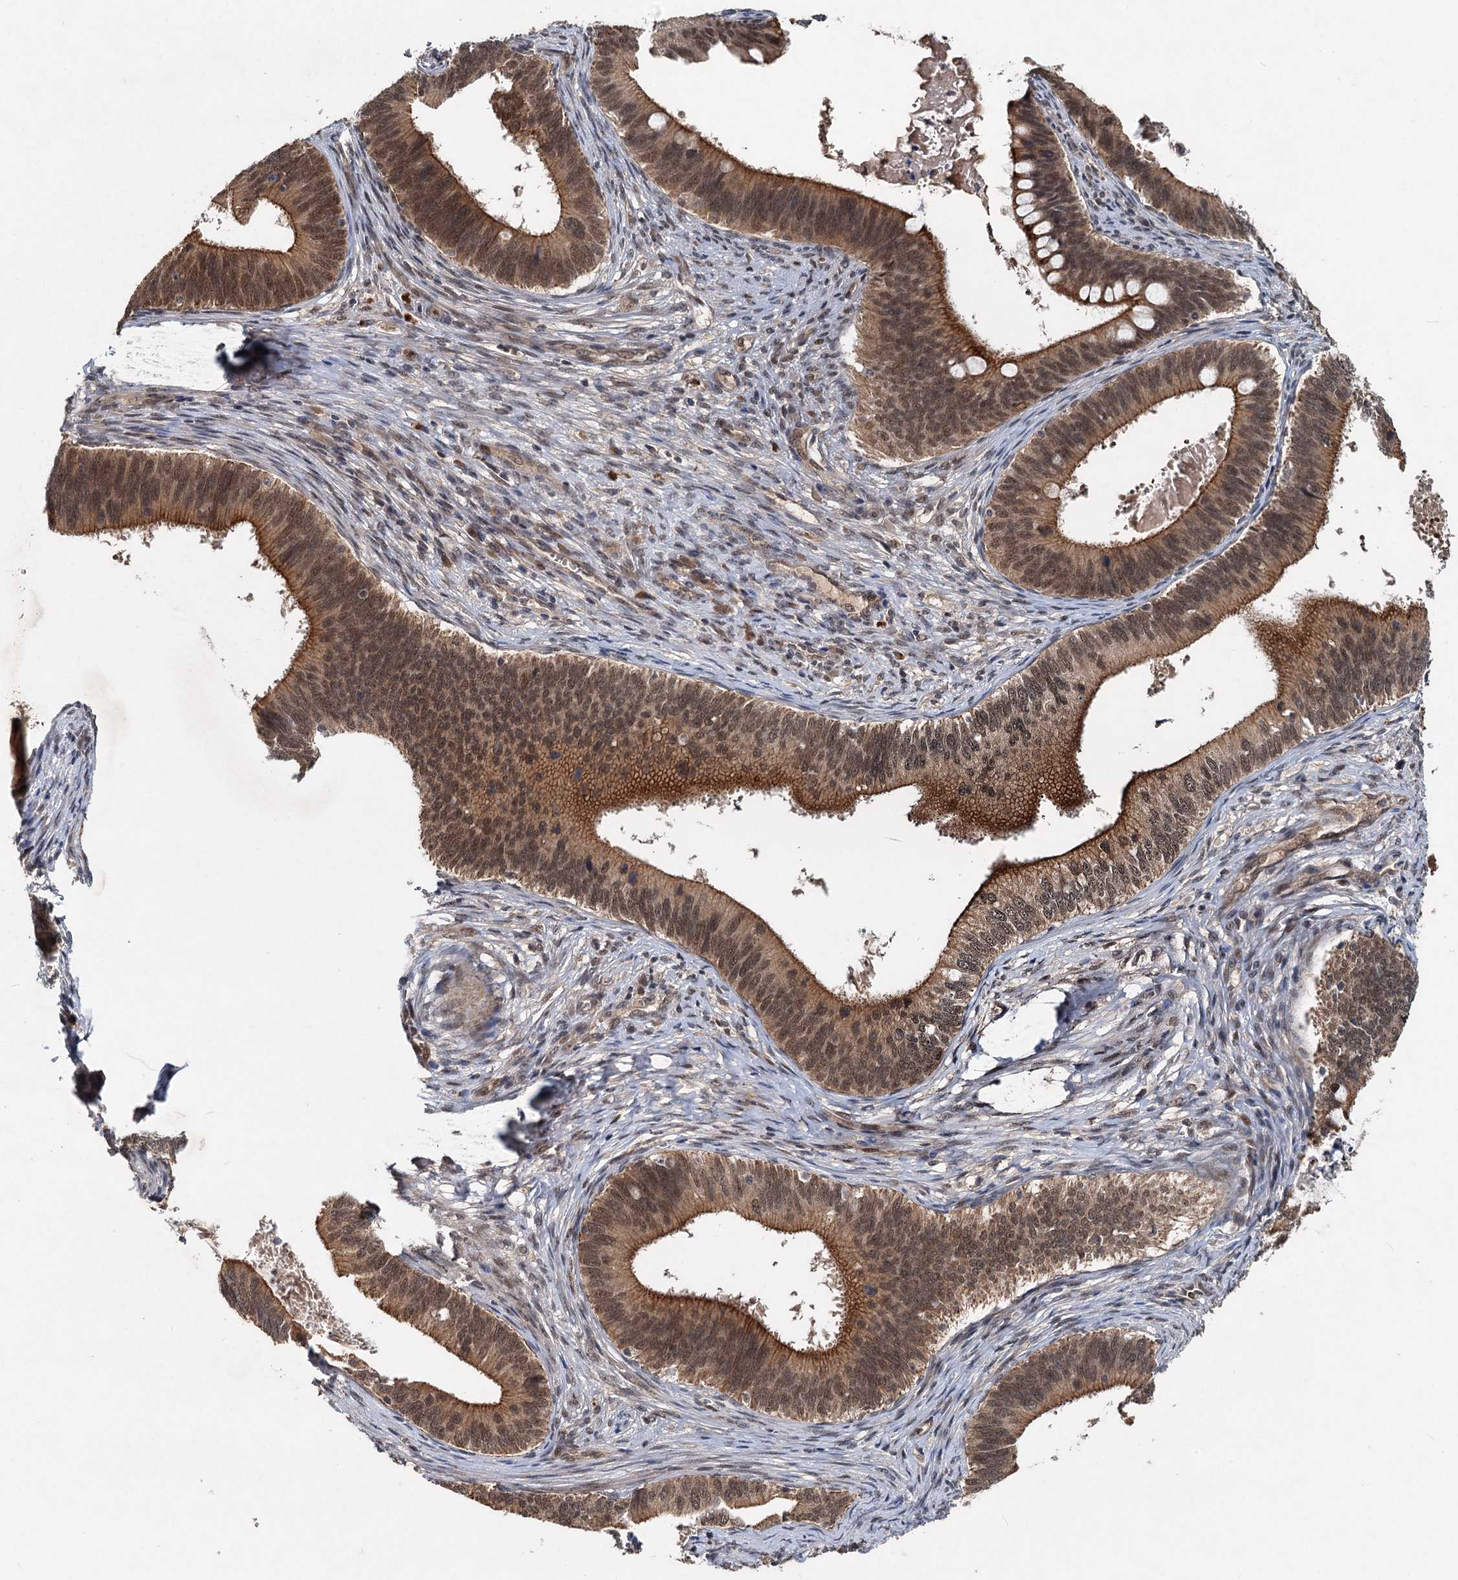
{"staining": {"intensity": "moderate", "quantity": ">75%", "location": "cytoplasmic/membranous,nuclear"}, "tissue": "cervical cancer", "cell_type": "Tumor cells", "image_type": "cancer", "snomed": [{"axis": "morphology", "description": "Adenocarcinoma, NOS"}, {"axis": "topography", "description": "Cervix"}], "caption": "Cervical adenocarcinoma tissue exhibits moderate cytoplasmic/membranous and nuclear staining in about >75% of tumor cells Nuclei are stained in blue.", "gene": "RITA1", "patient": {"sex": "female", "age": 42}}